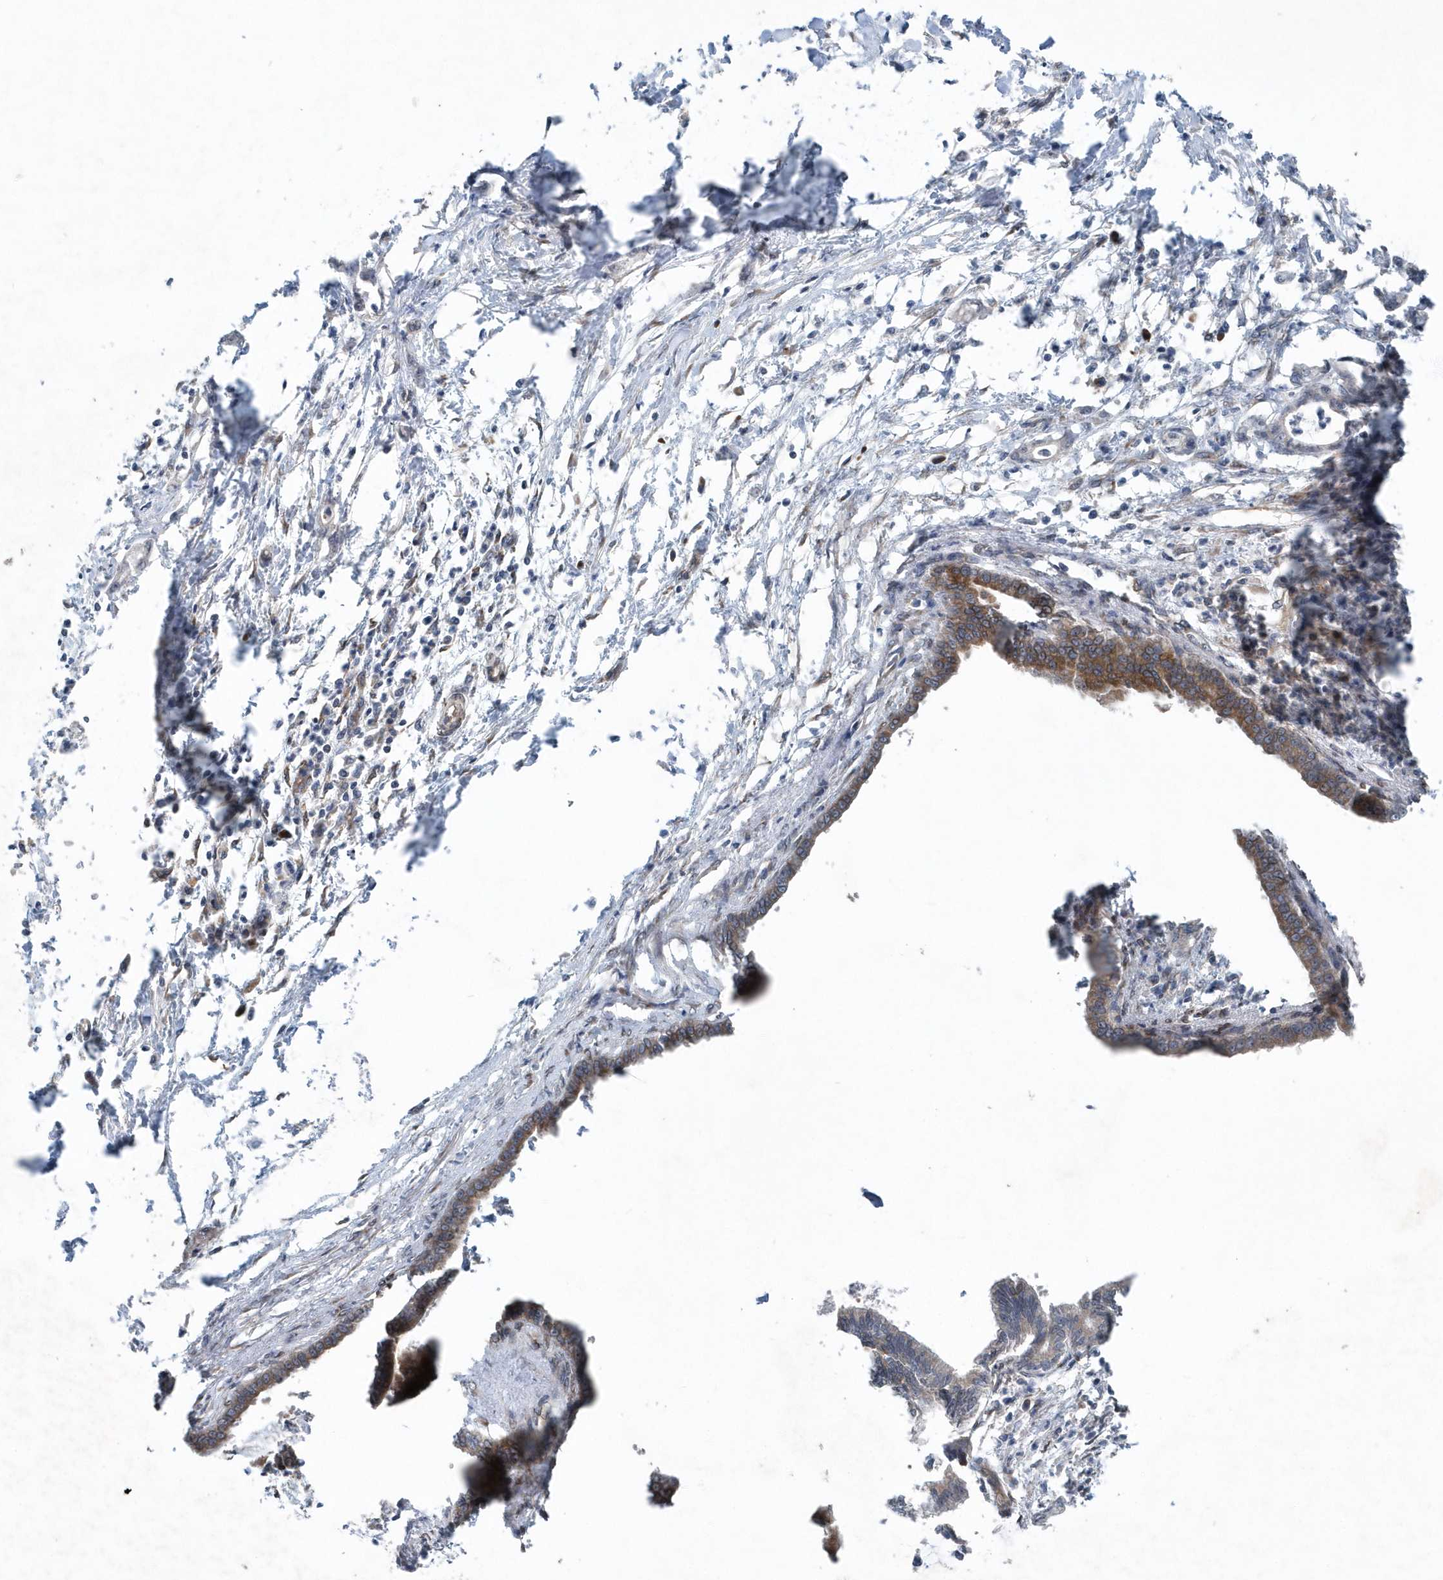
{"staining": {"intensity": "moderate", "quantity": "25%-75%", "location": "cytoplasmic/membranous"}, "tissue": "pancreatic cancer", "cell_type": "Tumor cells", "image_type": "cancer", "snomed": [{"axis": "morphology", "description": "Adenocarcinoma, NOS"}, {"axis": "topography", "description": "Pancreas"}], "caption": "This image exhibits adenocarcinoma (pancreatic) stained with immunohistochemistry to label a protein in brown. The cytoplasmic/membranous of tumor cells show moderate positivity for the protein. Nuclei are counter-stained blue.", "gene": "MCC", "patient": {"sex": "female", "age": 55}}